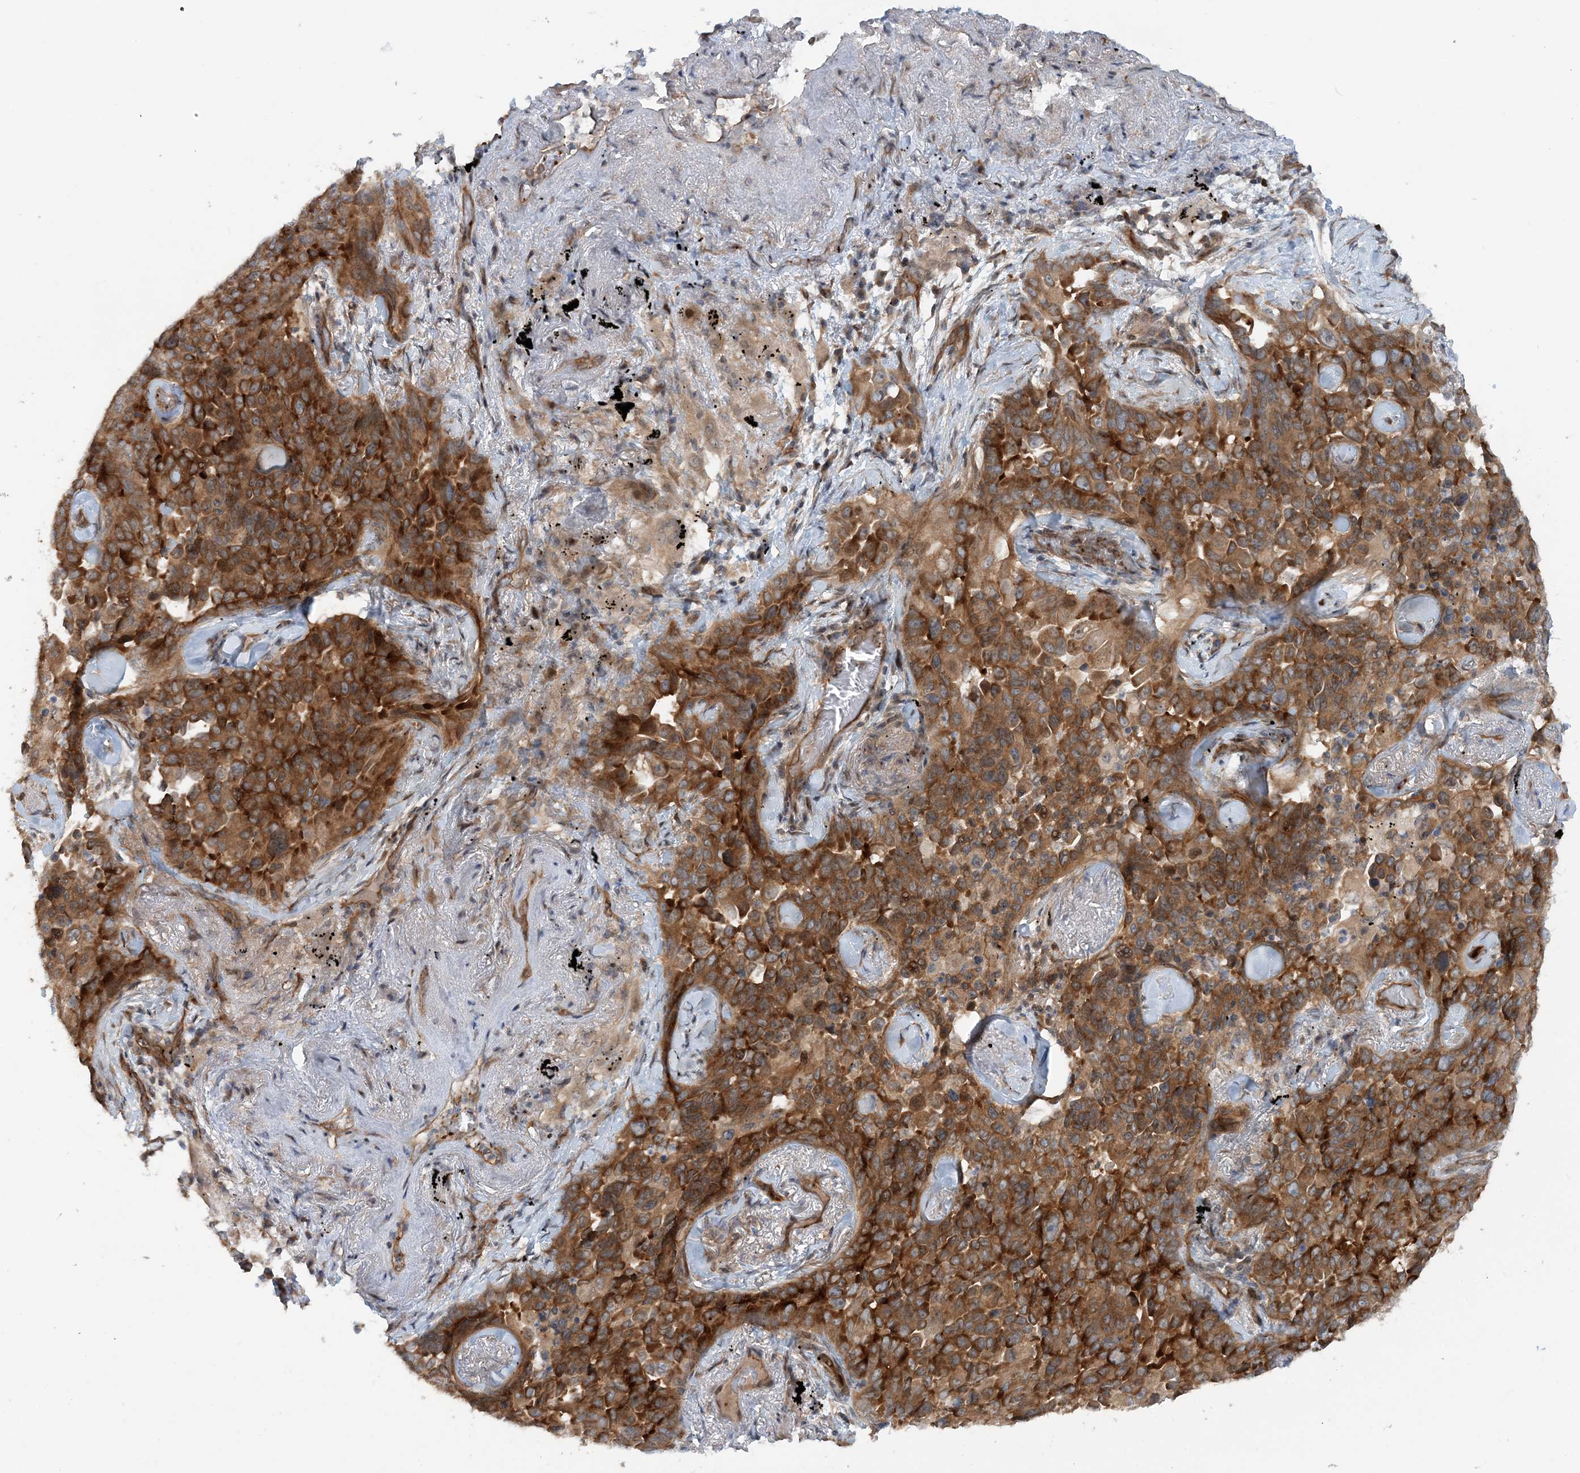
{"staining": {"intensity": "strong", "quantity": ">75%", "location": "cytoplasmic/membranous"}, "tissue": "lung cancer", "cell_type": "Tumor cells", "image_type": "cancer", "snomed": [{"axis": "morphology", "description": "Adenocarcinoma, NOS"}, {"axis": "topography", "description": "Lung"}], "caption": "A brown stain labels strong cytoplasmic/membranous expression of a protein in human lung cancer (adenocarcinoma) tumor cells.", "gene": "GEMIN5", "patient": {"sex": "female", "age": 67}}